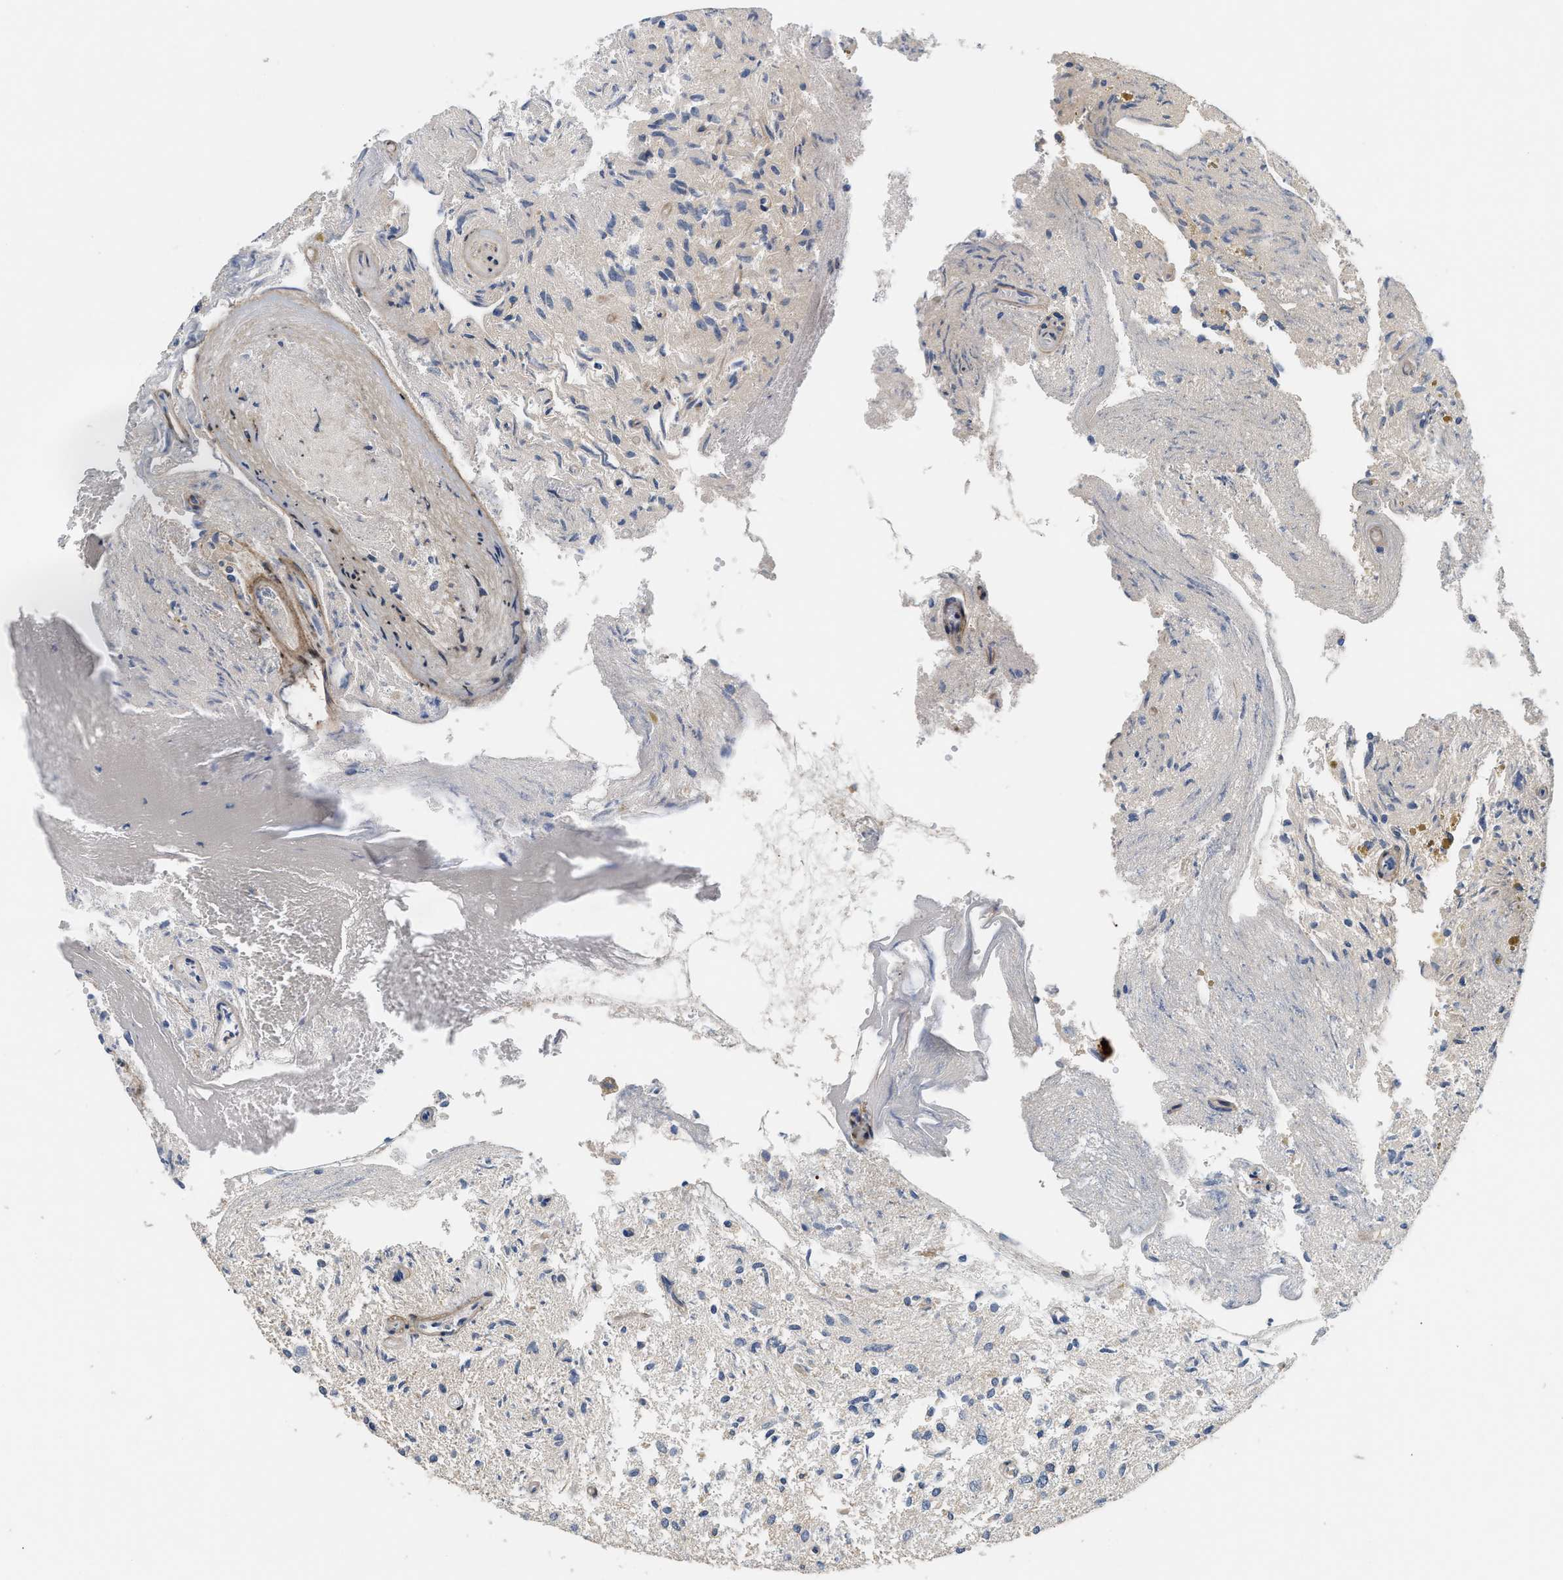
{"staining": {"intensity": "negative", "quantity": "none", "location": "none"}, "tissue": "glioma", "cell_type": "Tumor cells", "image_type": "cancer", "snomed": [{"axis": "morphology", "description": "Glioma, malignant, High grade"}, {"axis": "topography", "description": "Brain"}], "caption": "An immunohistochemistry histopathology image of glioma is shown. There is no staining in tumor cells of glioma.", "gene": "DBNL", "patient": {"sex": "female", "age": 59}}